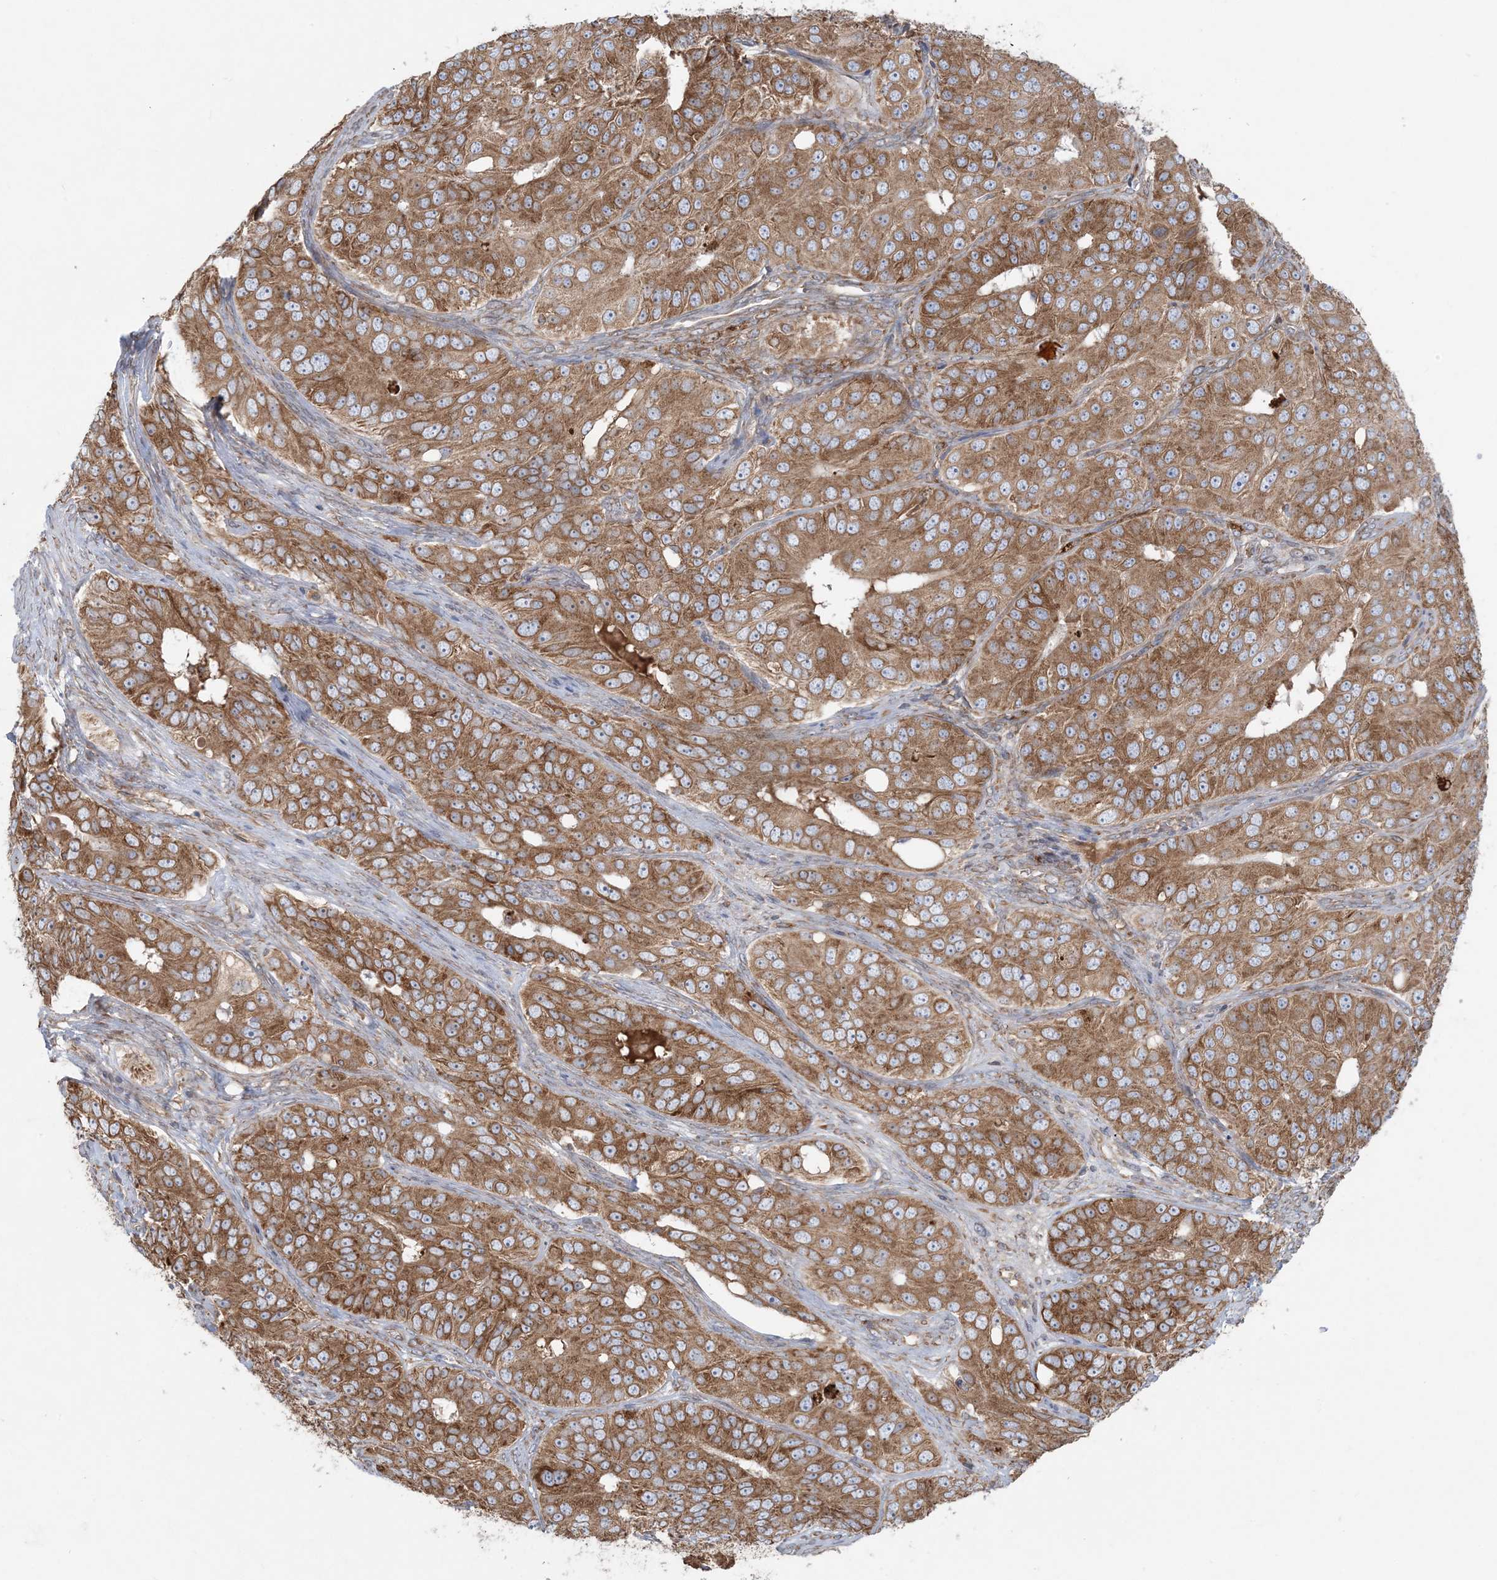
{"staining": {"intensity": "moderate", "quantity": ">75%", "location": "cytoplasmic/membranous"}, "tissue": "ovarian cancer", "cell_type": "Tumor cells", "image_type": "cancer", "snomed": [{"axis": "morphology", "description": "Carcinoma, endometroid"}, {"axis": "topography", "description": "Ovary"}], "caption": "This is a micrograph of immunohistochemistry (IHC) staining of ovarian endometroid carcinoma, which shows moderate expression in the cytoplasmic/membranous of tumor cells.", "gene": "UBXN4", "patient": {"sex": "female", "age": 51}}